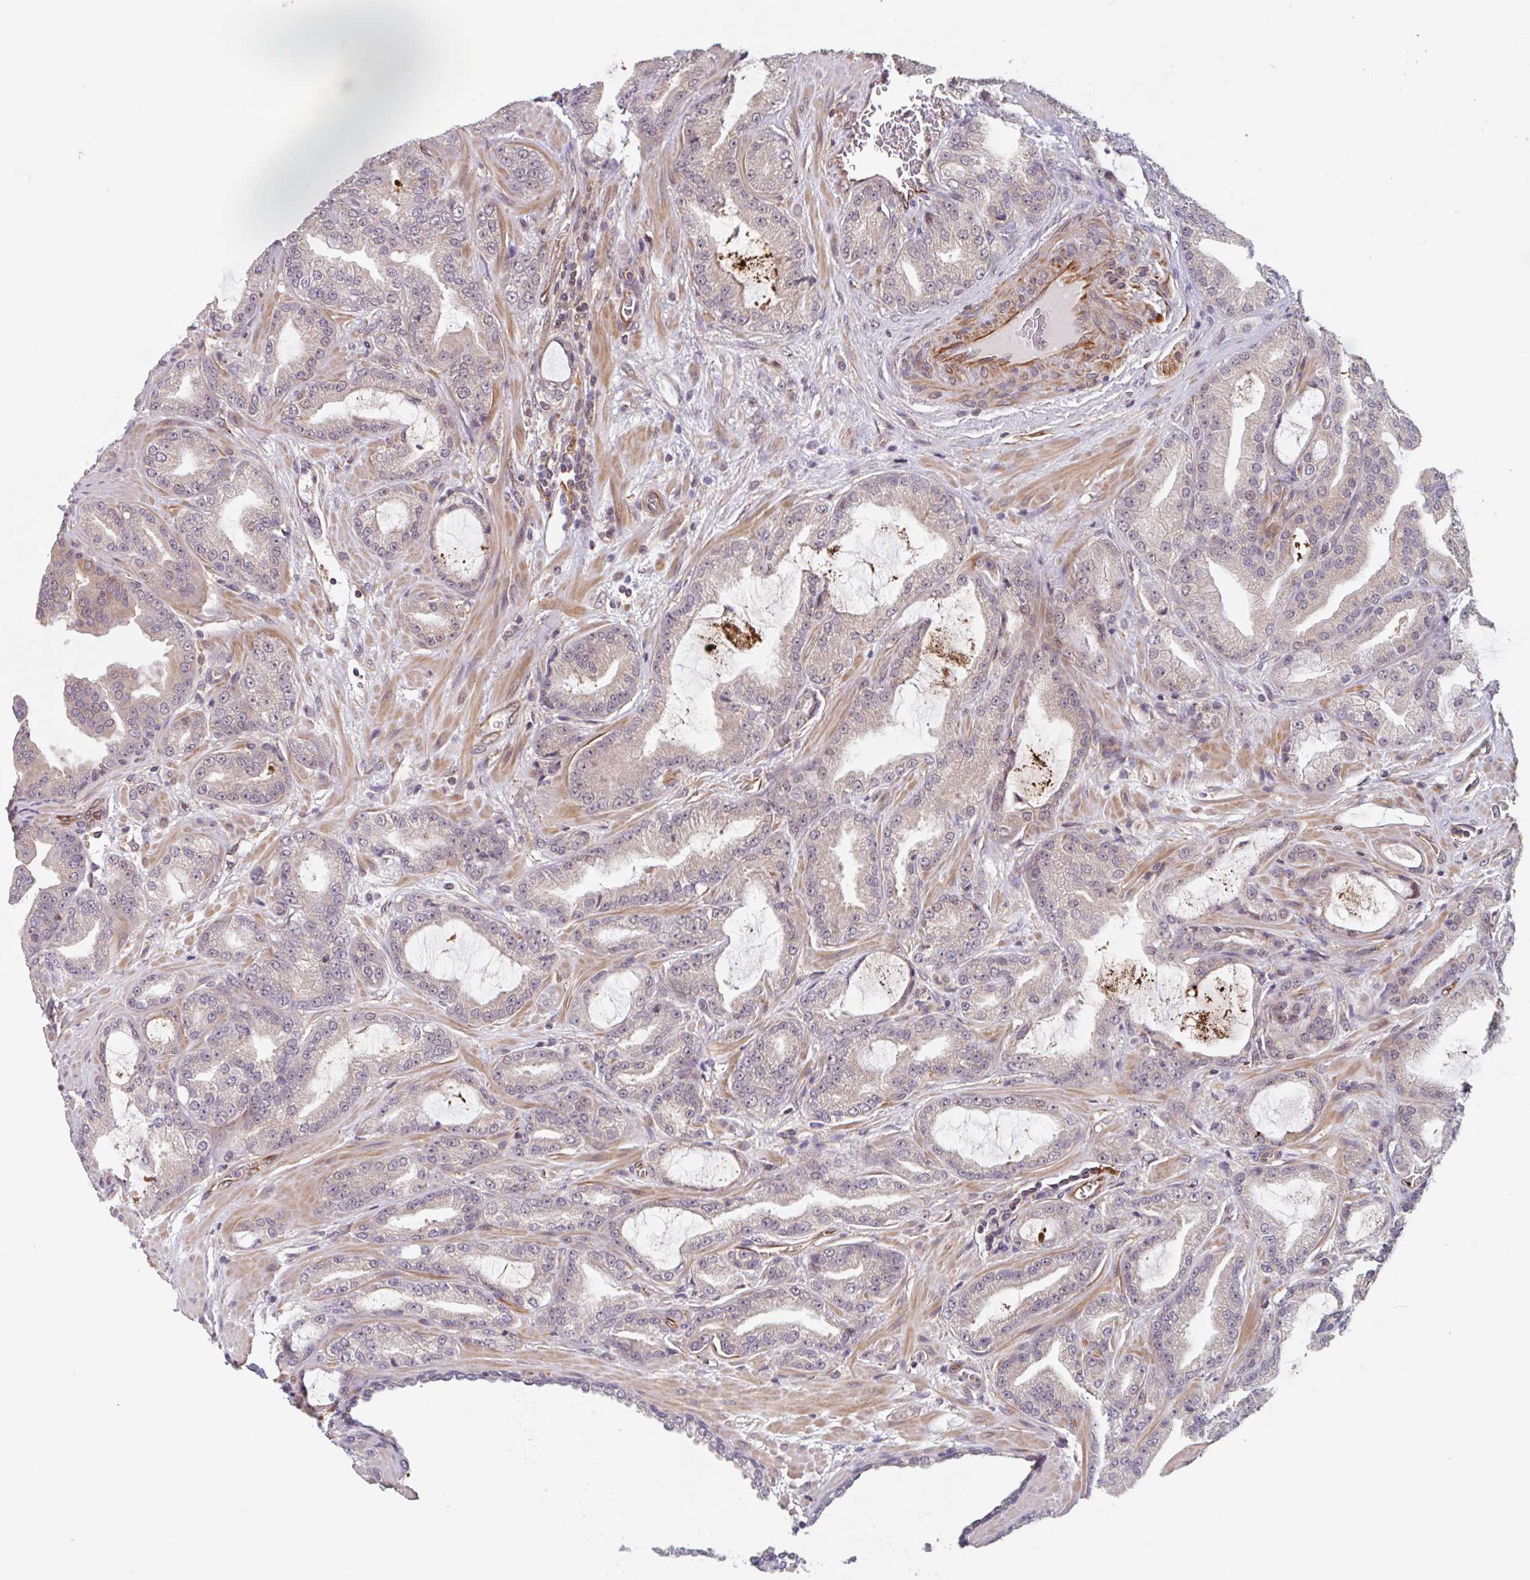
{"staining": {"intensity": "negative", "quantity": "none", "location": "none"}, "tissue": "prostate cancer", "cell_type": "Tumor cells", "image_type": "cancer", "snomed": [{"axis": "morphology", "description": "Adenocarcinoma, High grade"}, {"axis": "topography", "description": "Prostate"}], "caption": "Micrograph shows no protein staining in tumor cells of high-grade adenocarcinoma (prostate) tissue.", "gene": "NUB1", "patient": {"sex": "male", "age": 68}}